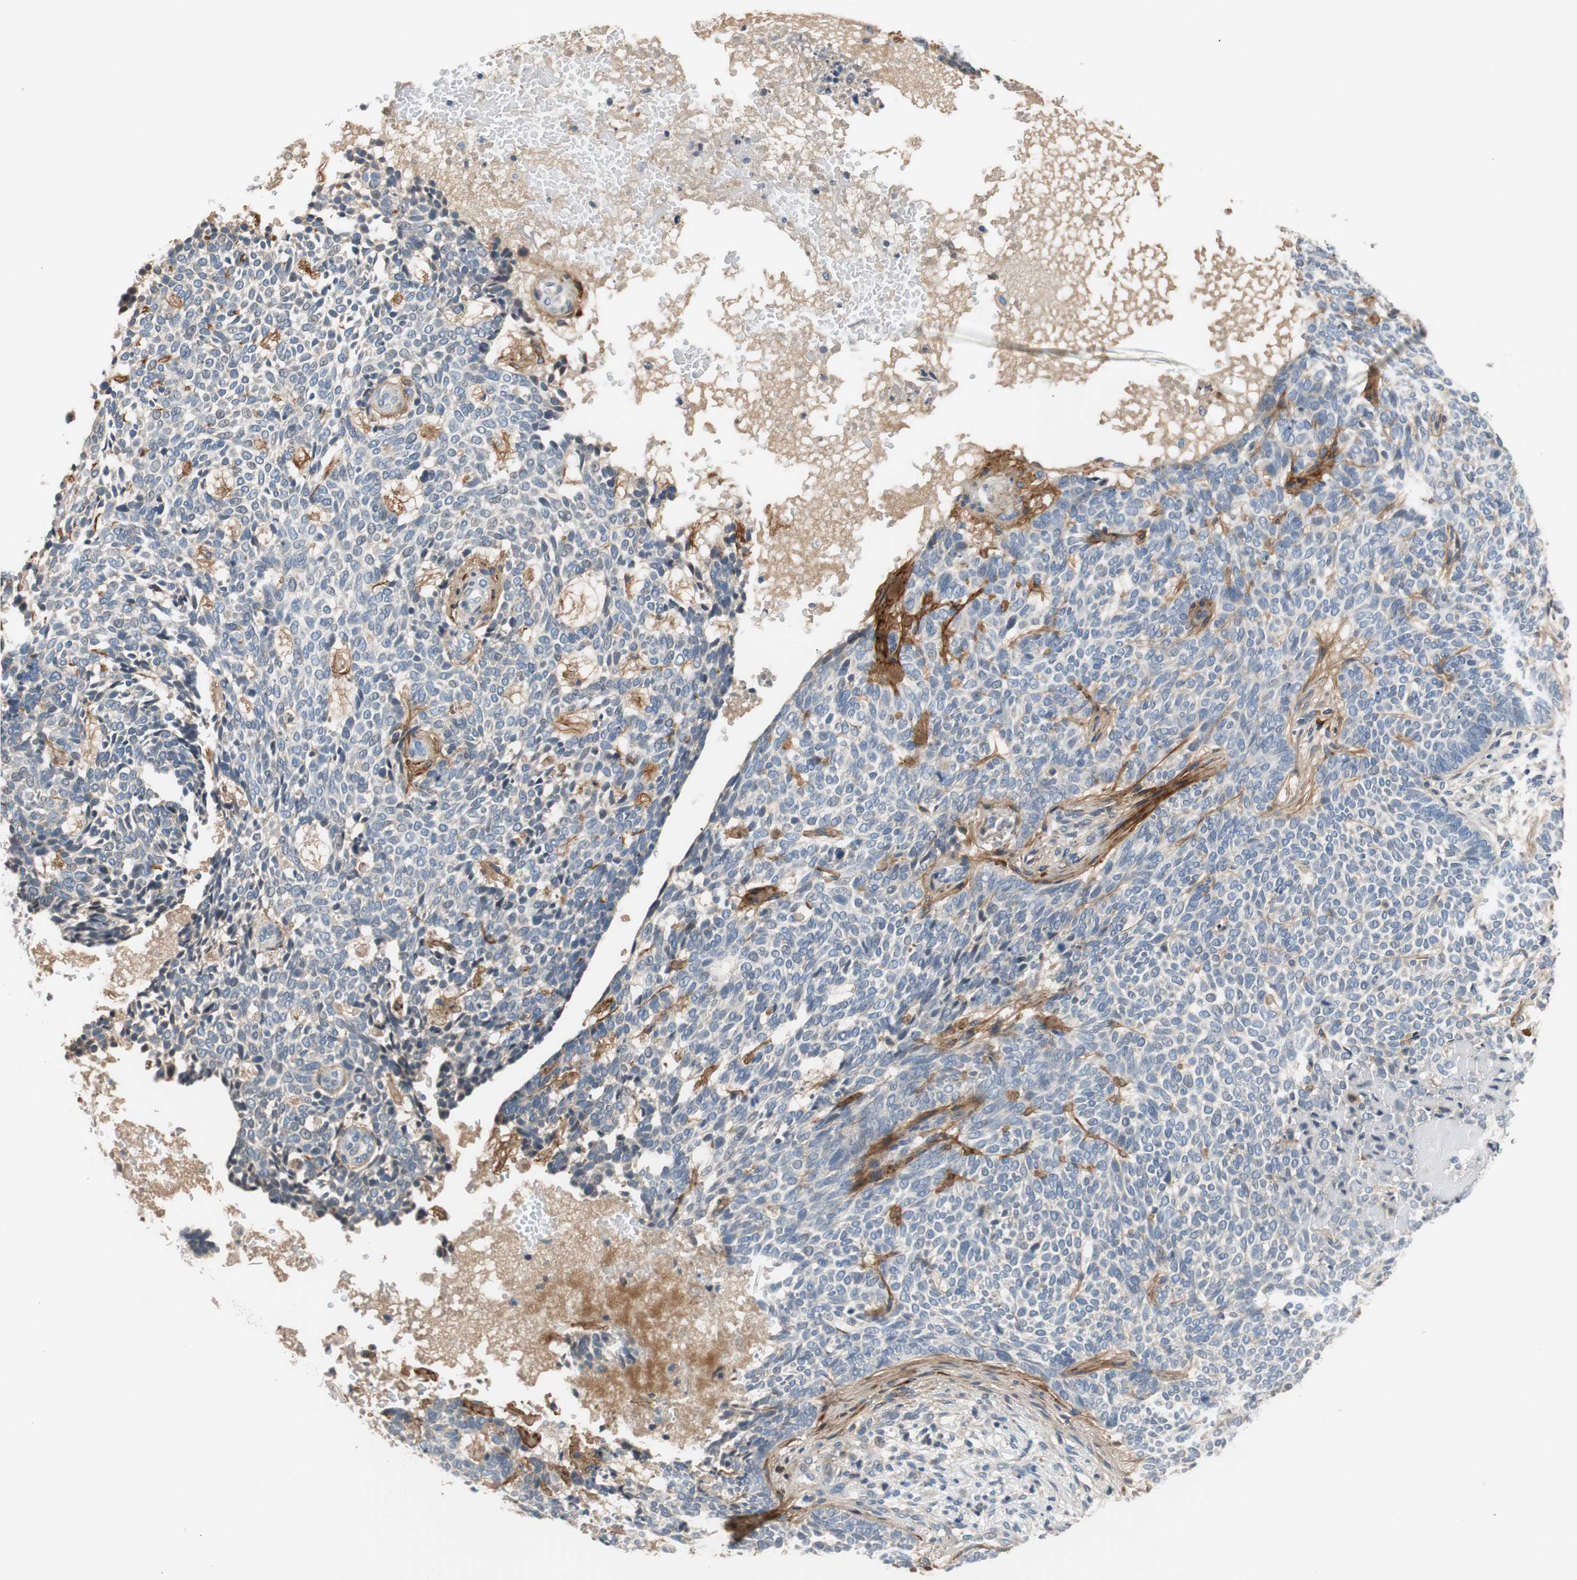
{"staining": {"intensity": "negative", "quantity": "none", "location": "none"}, "tissue": "skin cancer", "cell_type": "Tumor cells", "image_type": "cancer", "snomed": [{"axis": "morphology", "description": "Basal cell carcinoma"}, {"axis": "topography", "description": "Skin"}], "caption": "Human skin basal cell carcinoma stained for a protein using IHC shows no expression in tumor cells.", "gene": "COL12A1", "patient": {"sex": "male", "age": 87}}